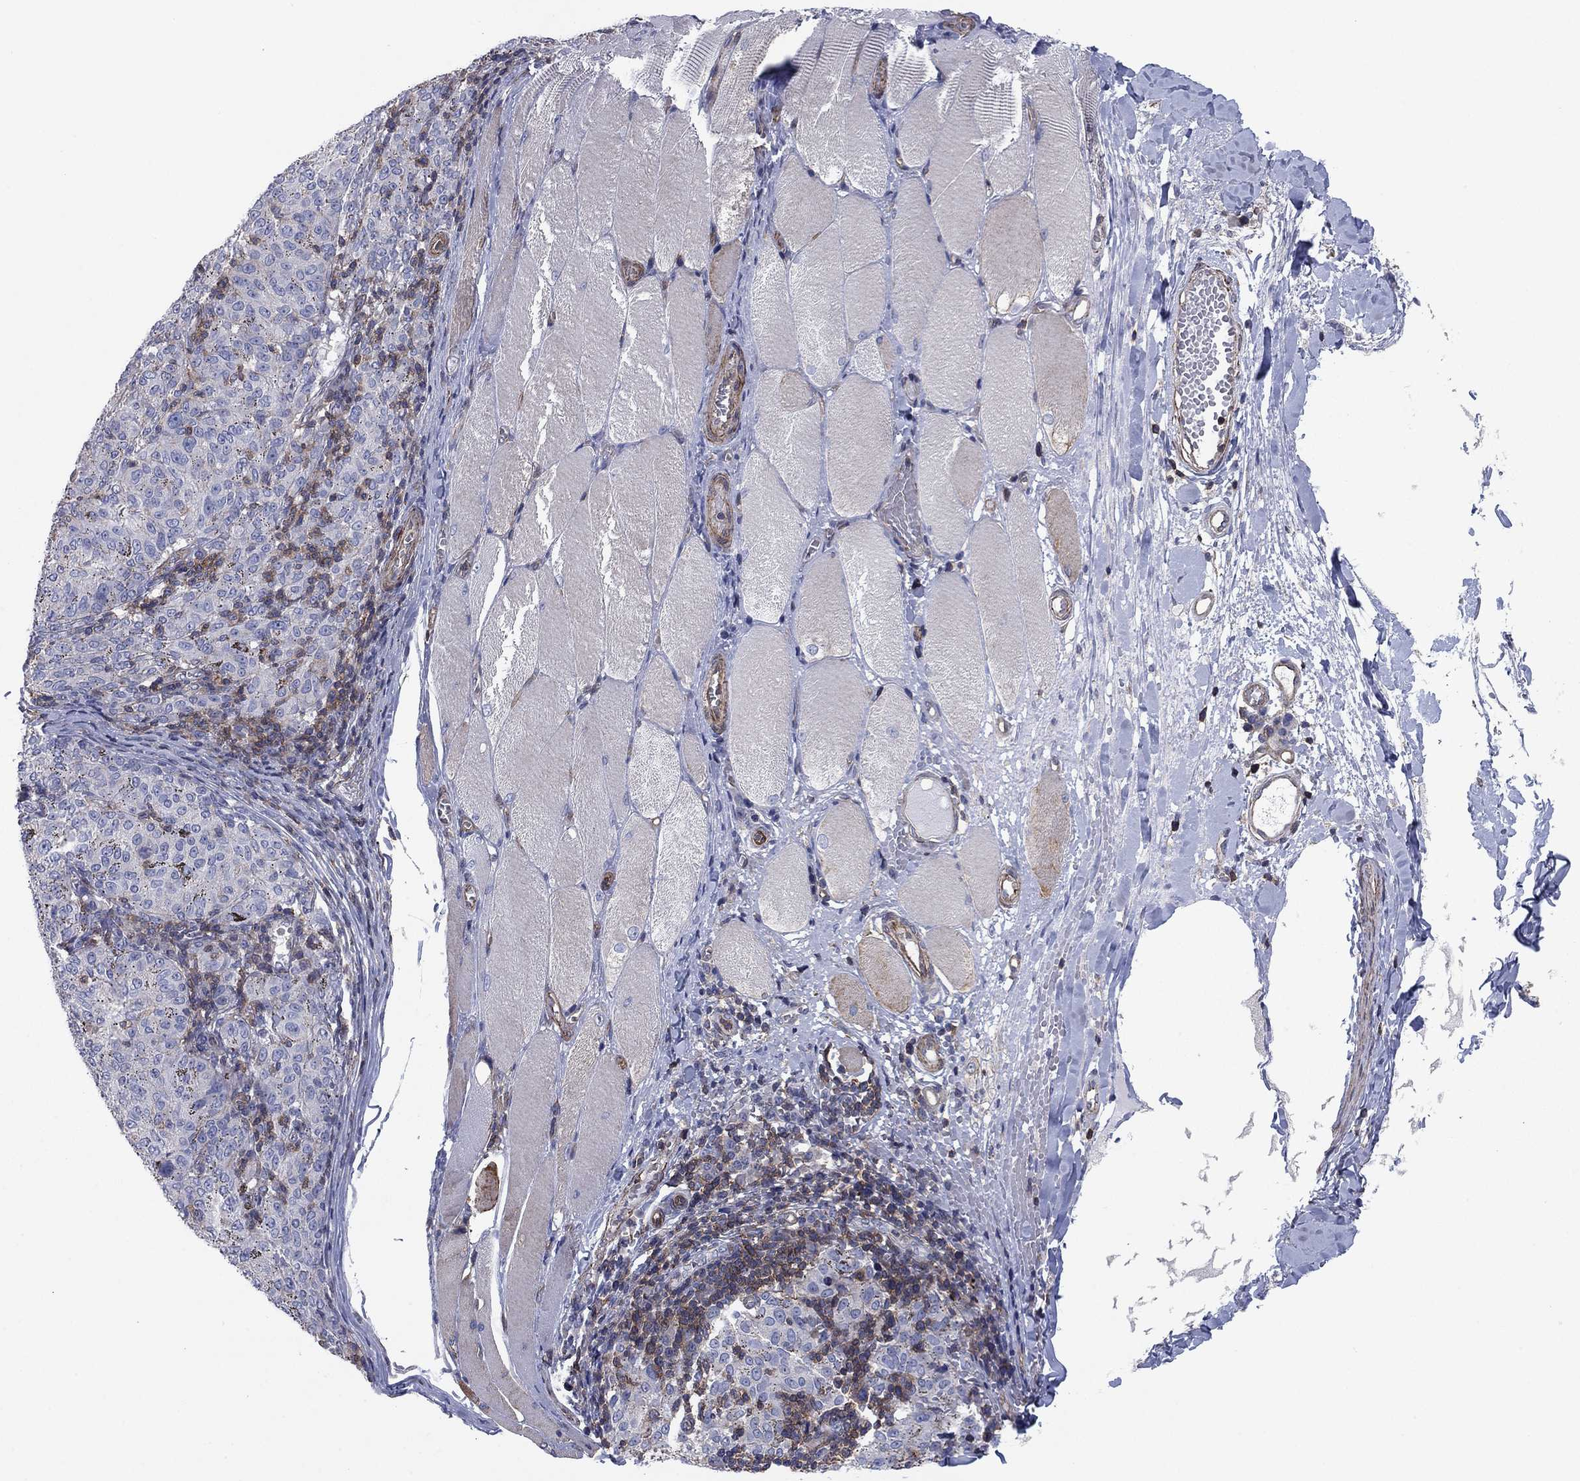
{"staining": {"intensity": "negative", "quantity": "none", "location": "none"}, "tissue": "melanoma", "cell_type": "Tumor cells", "image_type": "cancer", "snomed": [{"axis": "morphology", "description": "Malignant melanoma, NOS"}, {"axis": "topography", "description": "Skin"}], "caption": "The immunohistochemistry photomicrograph has no significant expression in tumor cells of melanoma tissue.", "gene": "PSD4", "patient": {"sex": "female", "age": 72}}